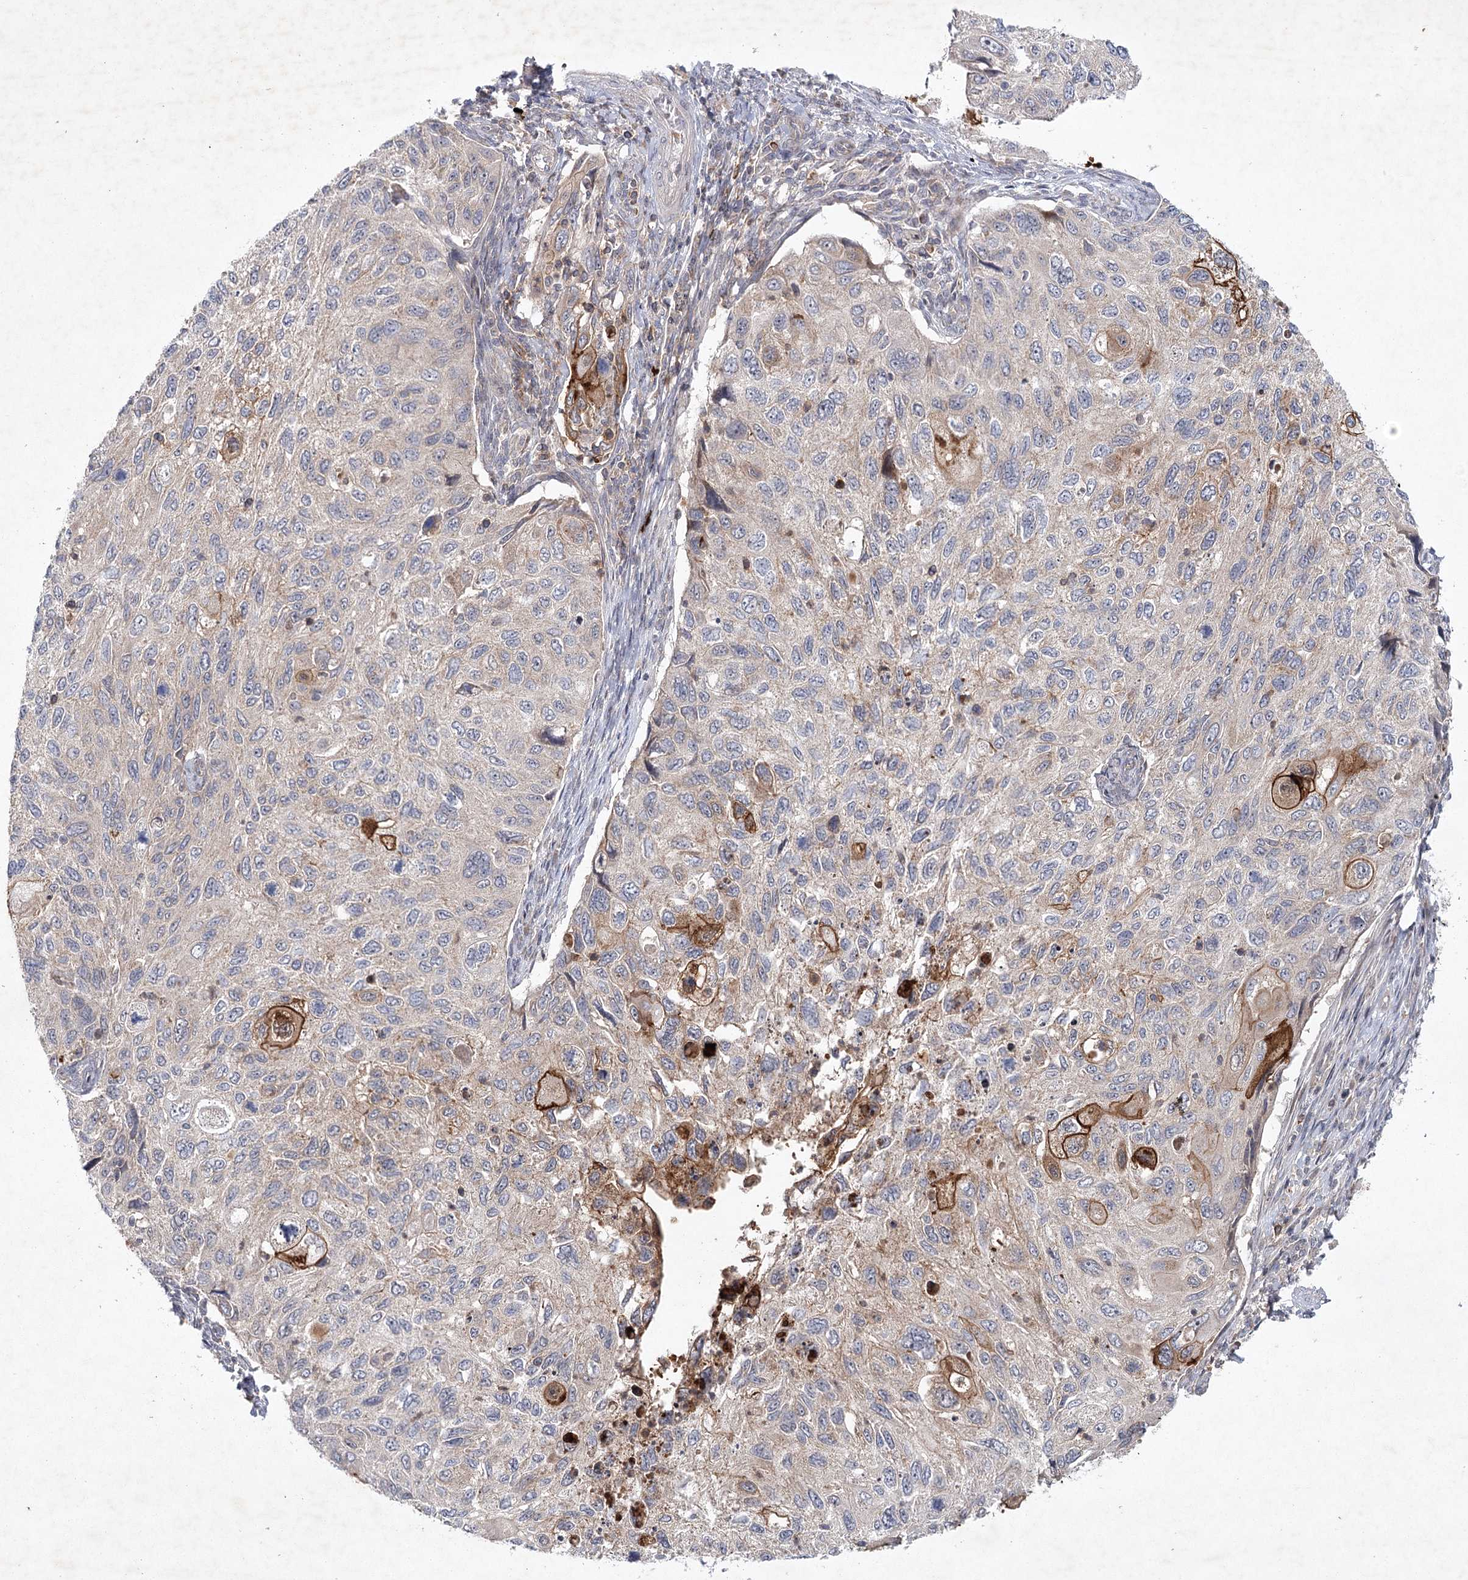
{"staining": {"intensity": "strong", "quantity": "<25%", "location": "cytoplasmic/membranous"}, "tissue": "cervical cancer", "cell_type": "Tumor cells", "image_type": "cancer", "snomed": [{"axis": "morphology", "description": "Squamous cell carcinoma, NOS"}, {"axis": "topography", "description": "Cervix"}], "caption": "Strong cytoplasmic/membranous staining for a protein is seen in about <25% of tumor cells of cervical squamous cell carcinoma using immunohistochemistry.", "gene": "MAP3K13", "patient": {"sex": "female", "age": 70}}